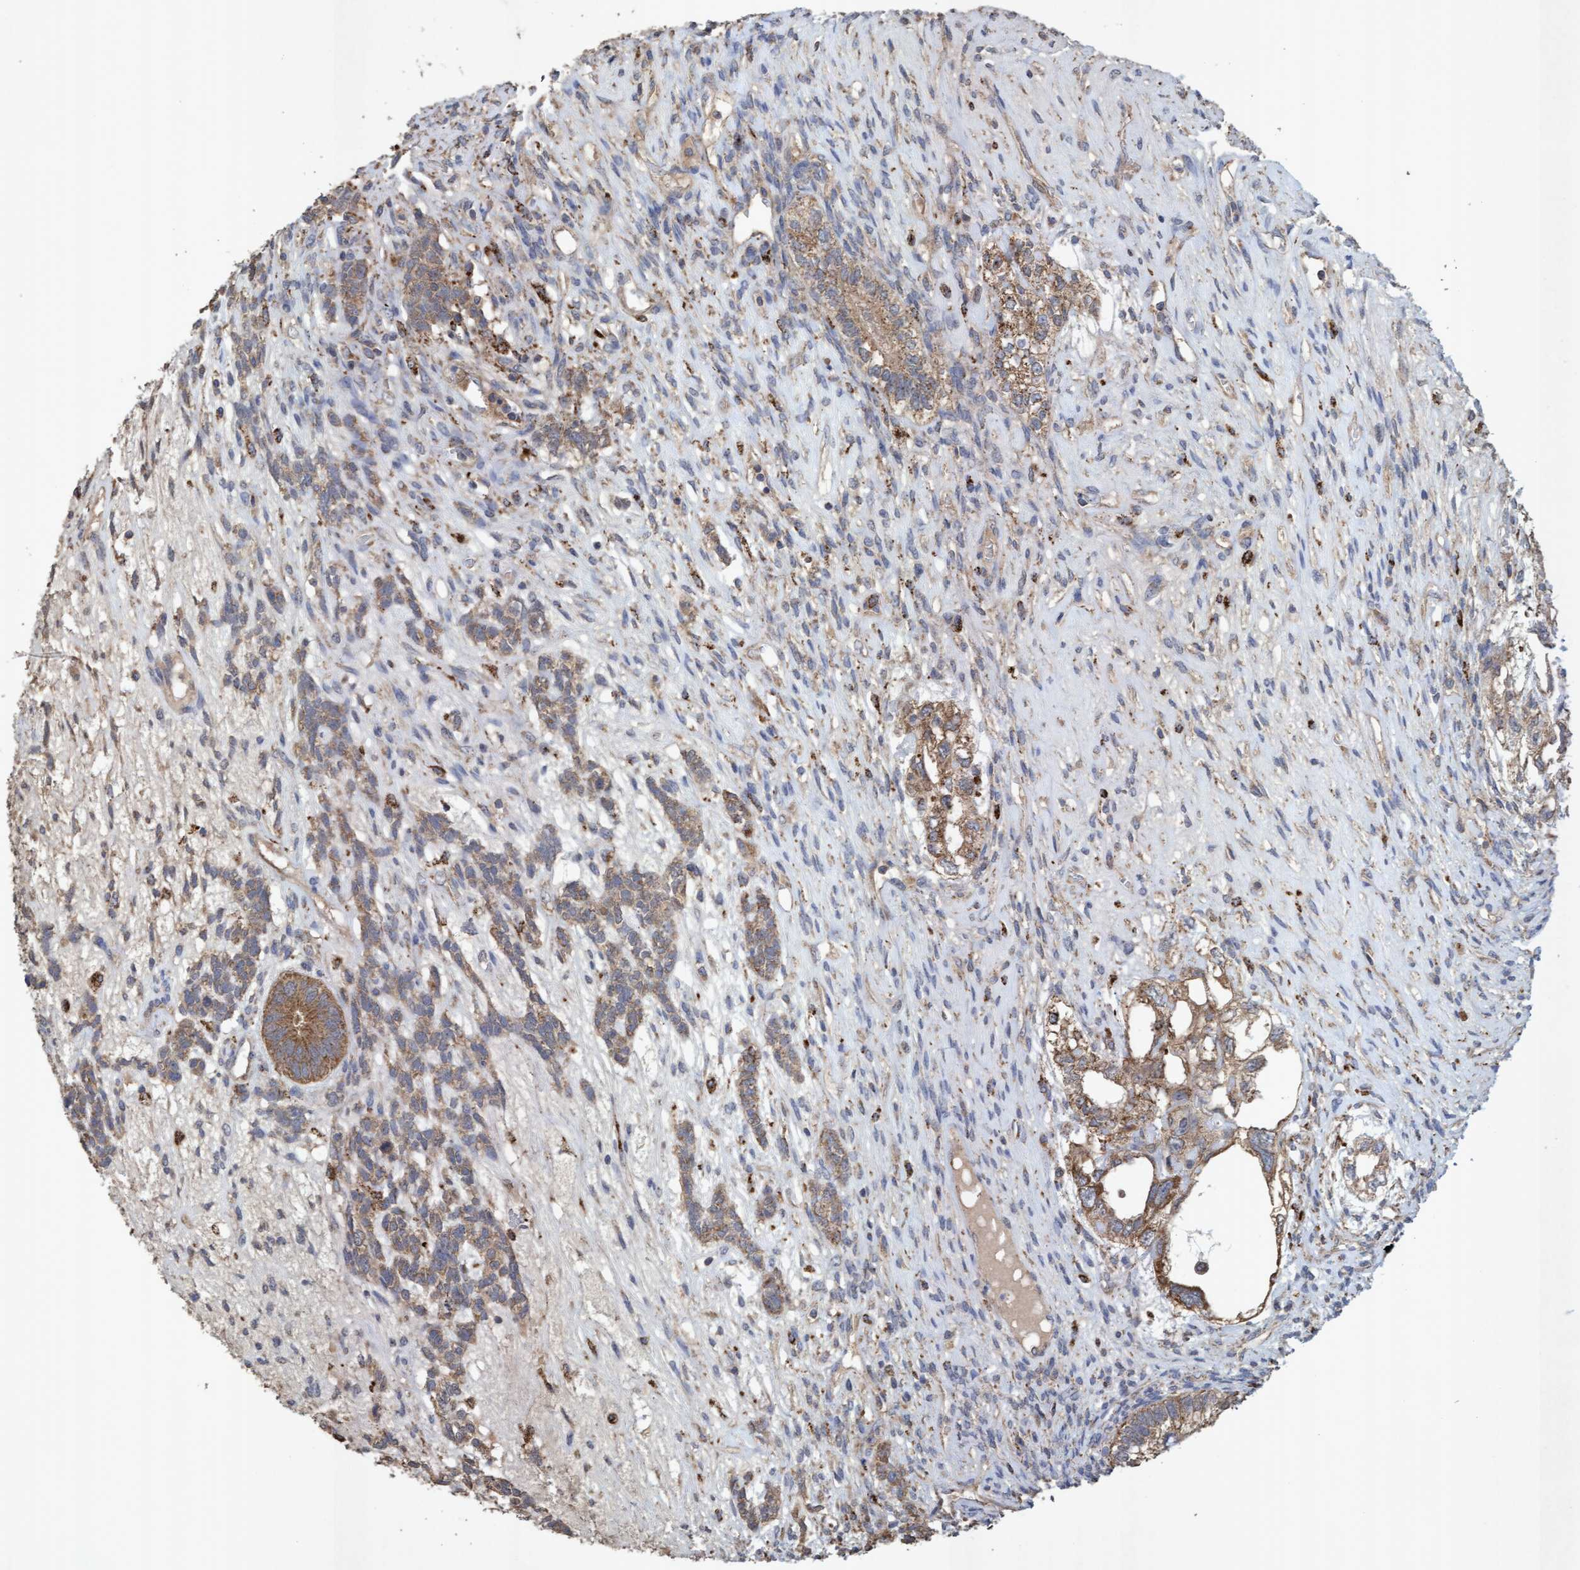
{"staining": {"intensity": "moderate", "quantity": ">75%", "location": "cytoplasmic/membranous"}, "tissue": "testis cancer", "cell_type": "Tumor cells", "image_type": "cancer", "snomed": [{"axis": "morphology", "description": "Seminoma, NOS"}, {"axis": "topography", "description": "Testis"}], "caption": "Brown immunohistochemical staining in testis seminoma reveals moderate cytoplasmic/membranous staining in about >75% of tumor cells.", "gene": "ATPAF2", "patient": {"sex": "male", "age": 28}}